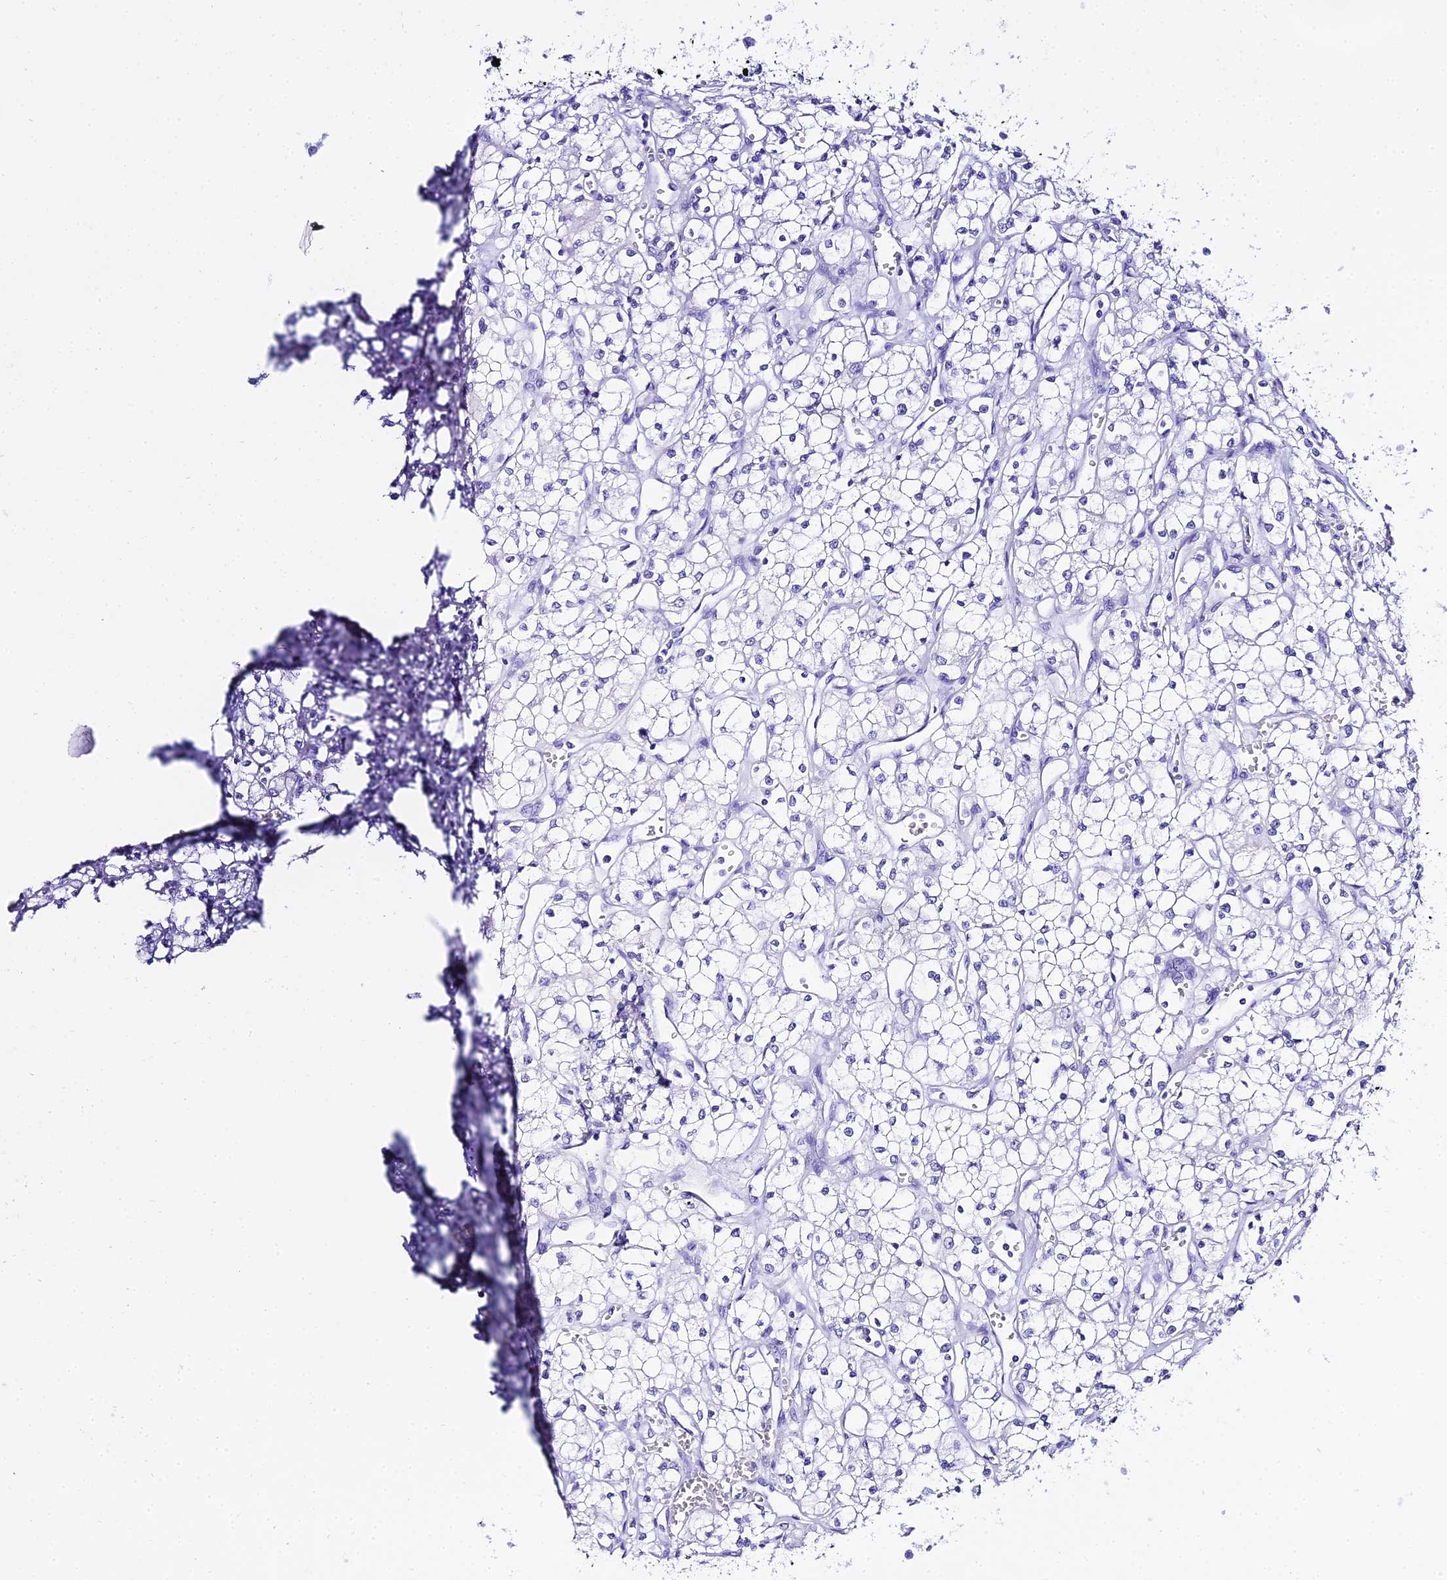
{"staining": {"intensity": "negative", "quantity": "none", "location": "none"}, "tissue": "renal cancer", "cell_type": "Tumor cells", "image_type": "cancer", "snomed": [{"axis": "morphology", "description": "Adenocarcinoma, NOS"}, {"axis": "topography", "description": "Kidney"}], "caption": "Tumor cells show no significant expression in renal adenocarcinoma. (DAB immunohistochemistry (IHC), high magnification).", "gene": "TRMT44", "patient": {"sex": "male", "age": 59}}